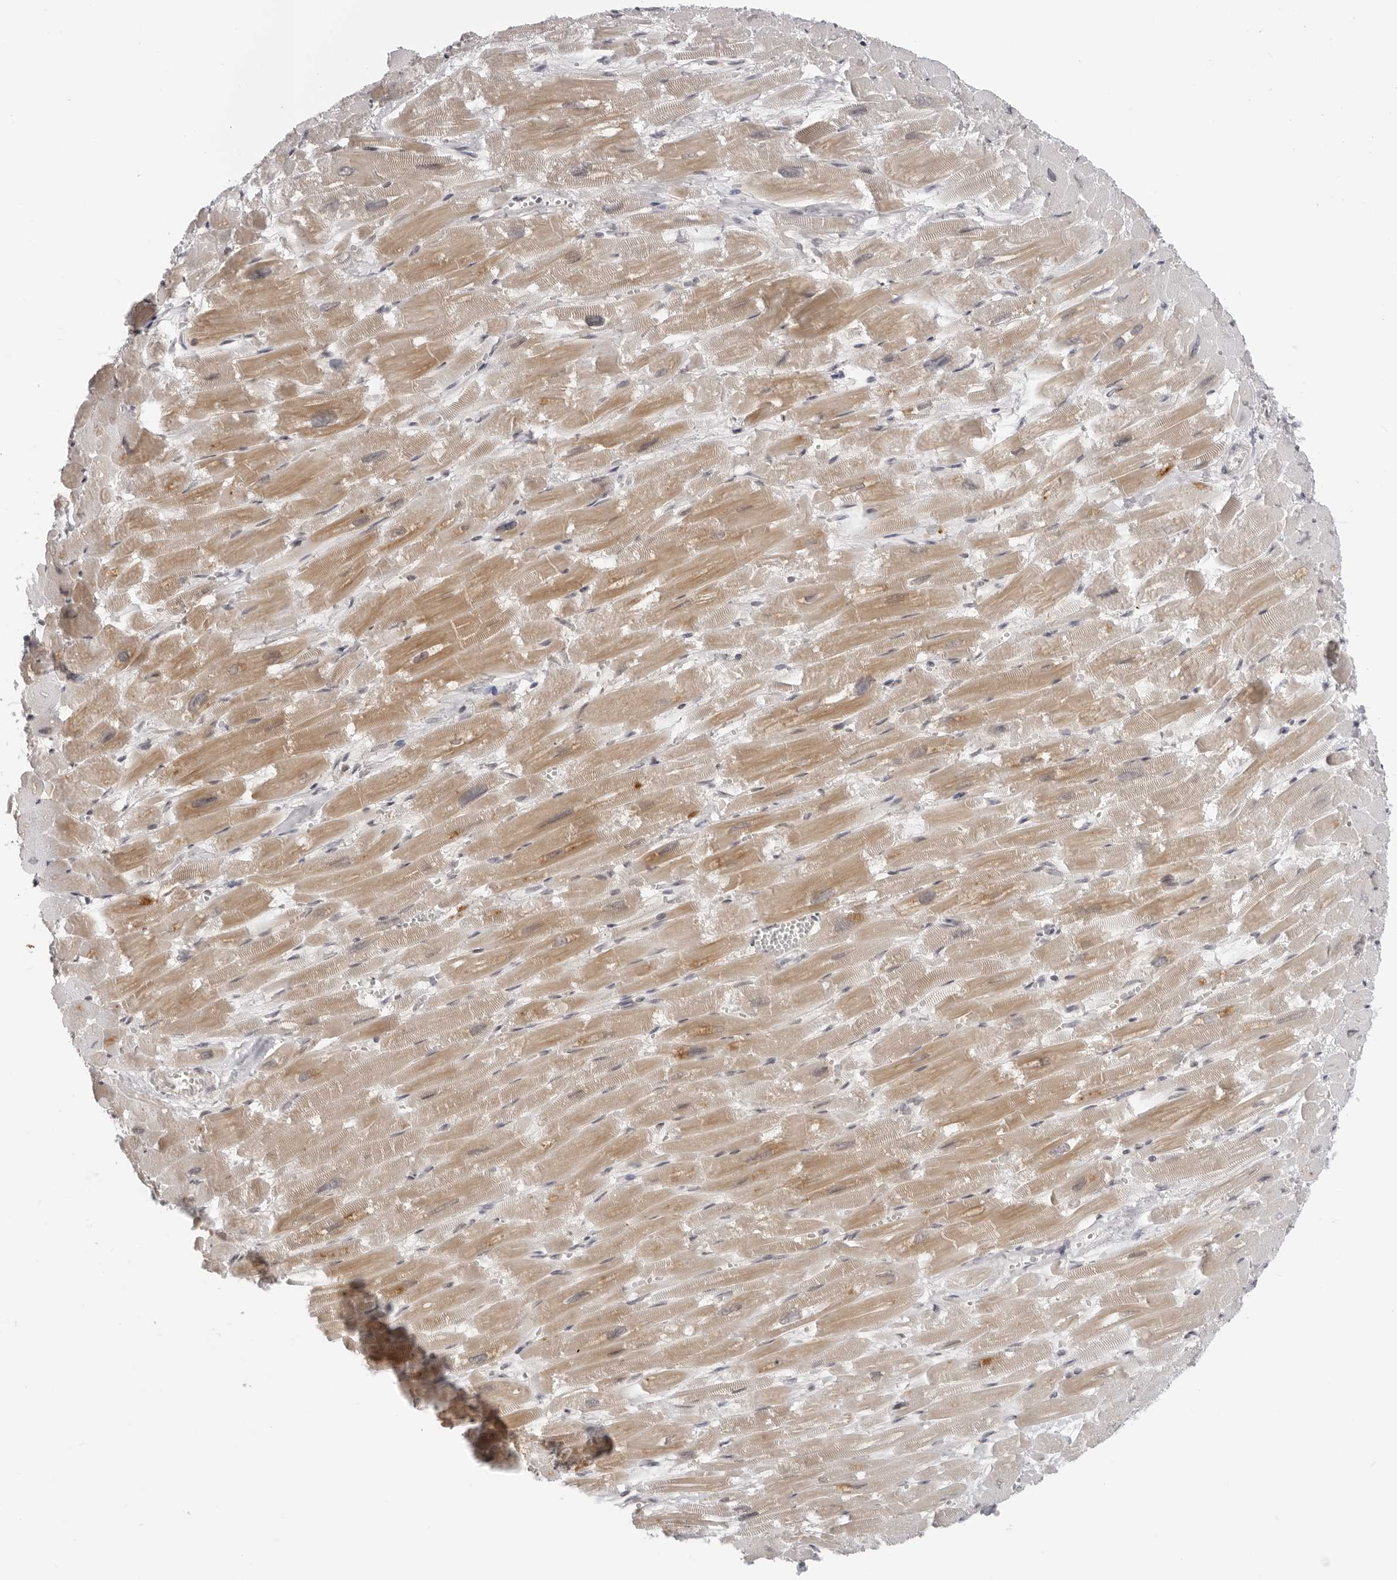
{"staining": {"intensity": "moderate", "quantity": "25%-75%", "location": "cytoplasmic/membranous"}, "tissue": "heart muscle", "cell_type": "Cardiomyocytes", "image_type": "normal", "snomed": [{"axis": "morphology", "description": "Normal tissue, NOS"}, {"axis": "topography", "description": "Heart"}], "caption": "Immunohistochemical staining of benign heart muscle demonstrates medium levels of moderate cytoplasmic/membranous staining in about 25%-75% of cardiomyocytes. Nuclei are stained in blue.", "gene": "SRGAP2", "patient": {"sex": "male", "age": 54}}